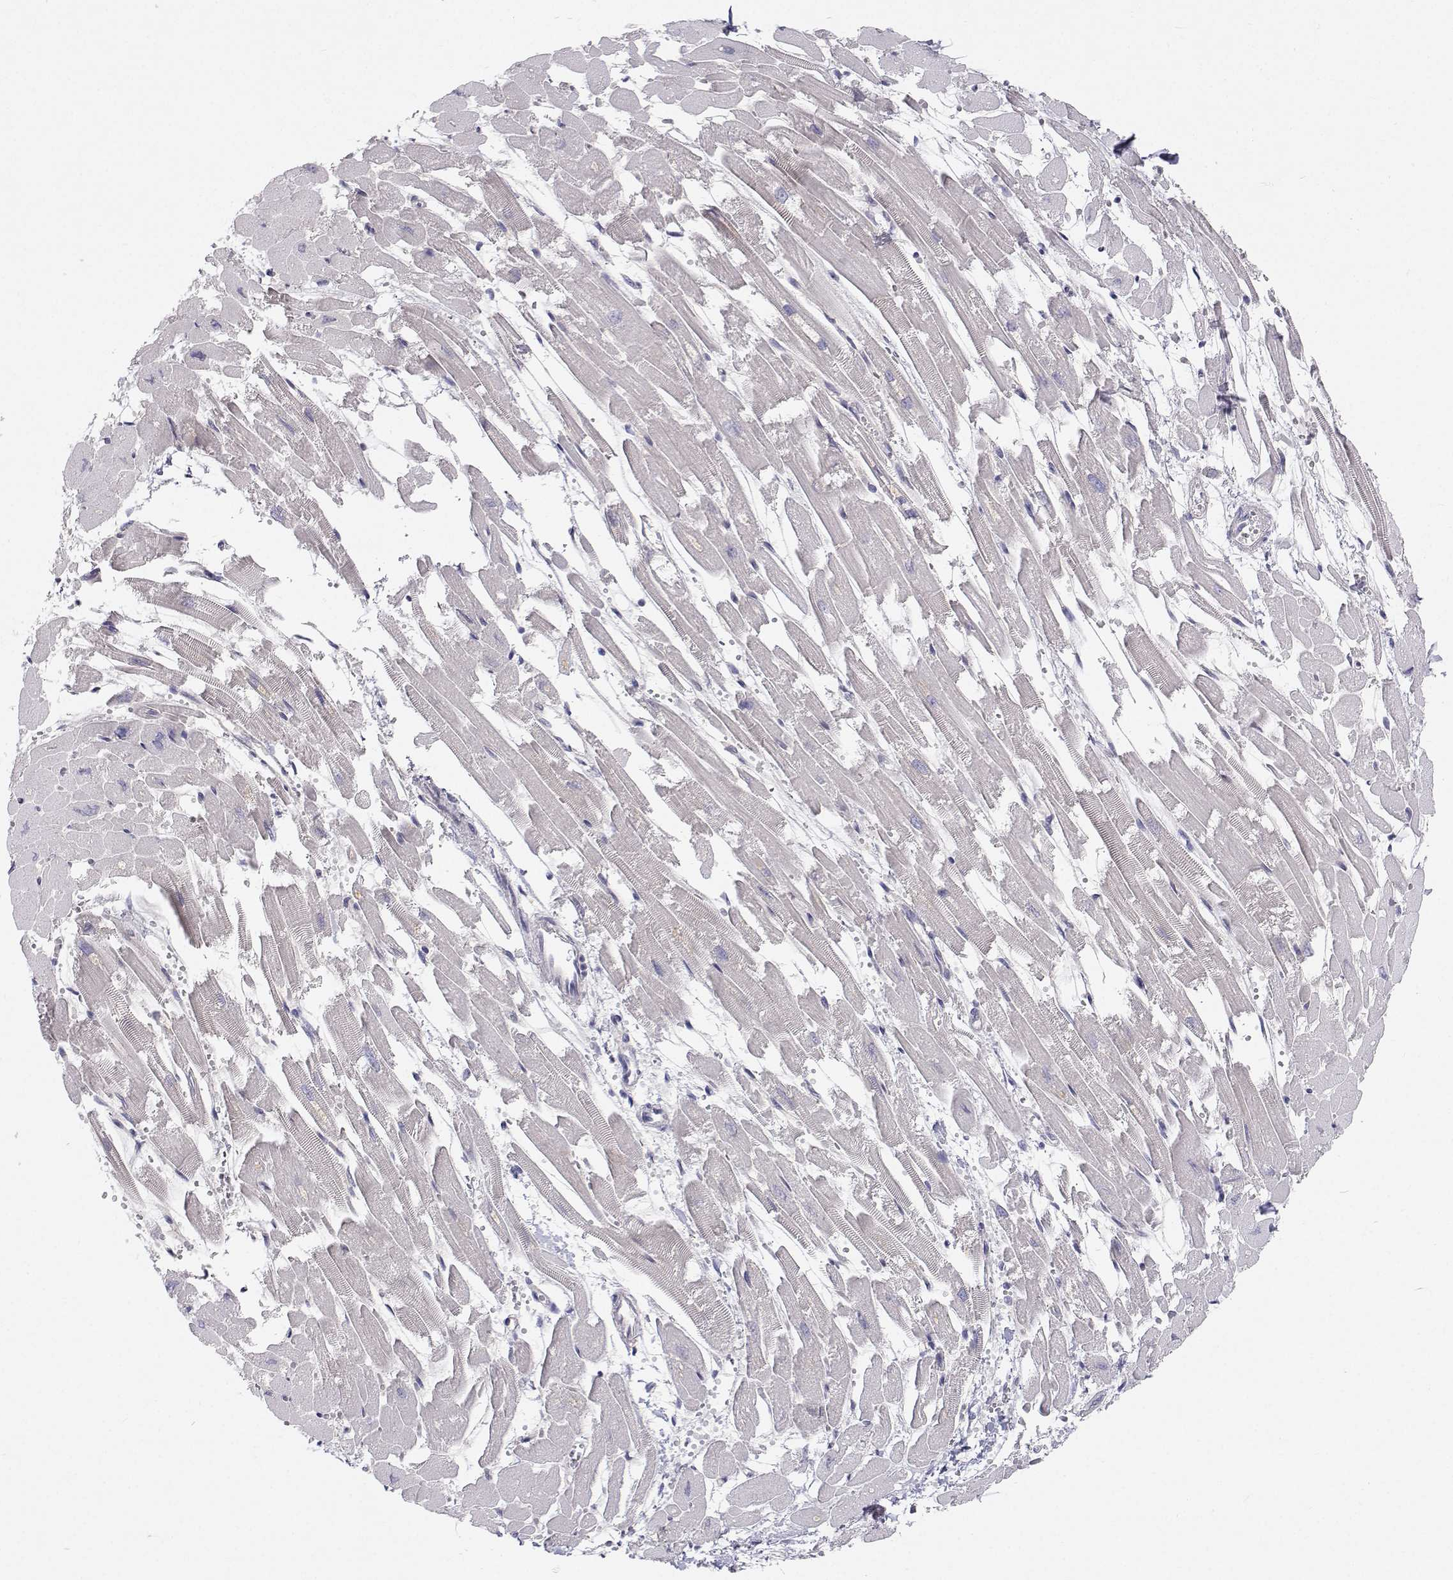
{"staining": {"intensity": "moderate", "quantity": "<25%", "location": "cytoplasmic/membranous"}, "tissue": "heart muscle", "cell_type": "Cardiomyocytes", "image_type": "normal", "snomed": [{"axis": "morphology", "description": "Normal tissue, NOS"}, {"axis": "topography", "description": "Heart"}], "caption": "This histopathology image reveals immunohistochemistry (IHC) staining of unremarkable human heart muscle, with low moderate cytoplasmic/membranous staining in approximately <25% of cardiomyocytes.", "gene": "MYPN", "patient": {"sex": "female", "age": 52}}